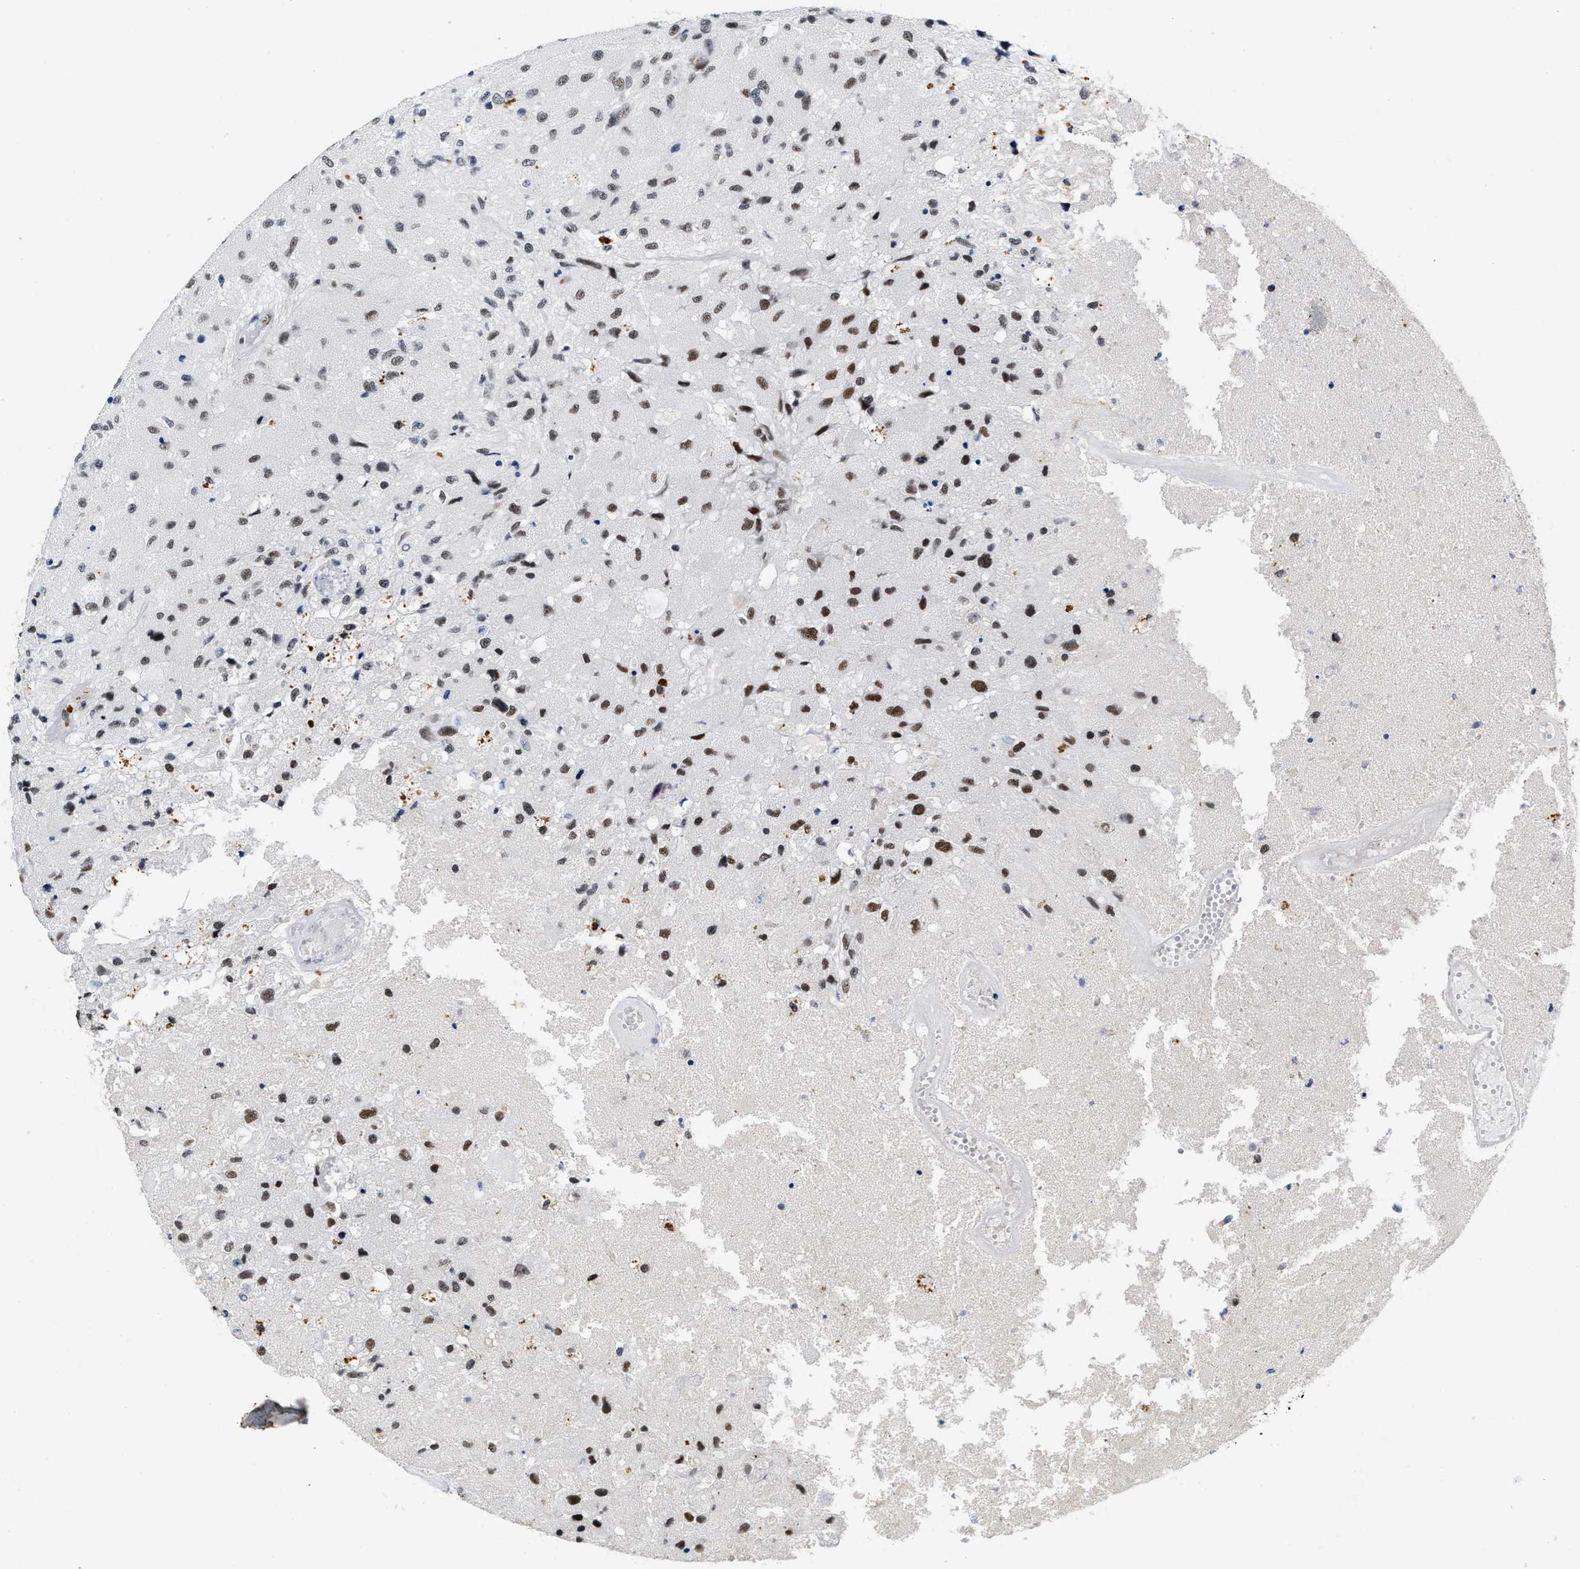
{"staining": {"intensity": "strong", "quantity": "25%-75%", "location": "nuclear"}, "tissue": "glioma", "cell_type": "Tumor cells", "image_type": "cancer", "snomed": [{"axis": "morphology", "description": "Normal tissue, NOS"}, {"axis": "morphology", "description": "Glioma, malignant, High grade"}, {"axis": "topography", "description": "Cerebral cortex"}], "caption": "Malignant high-grade glioma tissue shows strong nuclear staining in about 25%-75% of tumor cells, visualized by immunohistochemistry.", "gene": "INIP", "patient": {"sex": "male", "age": 77}}